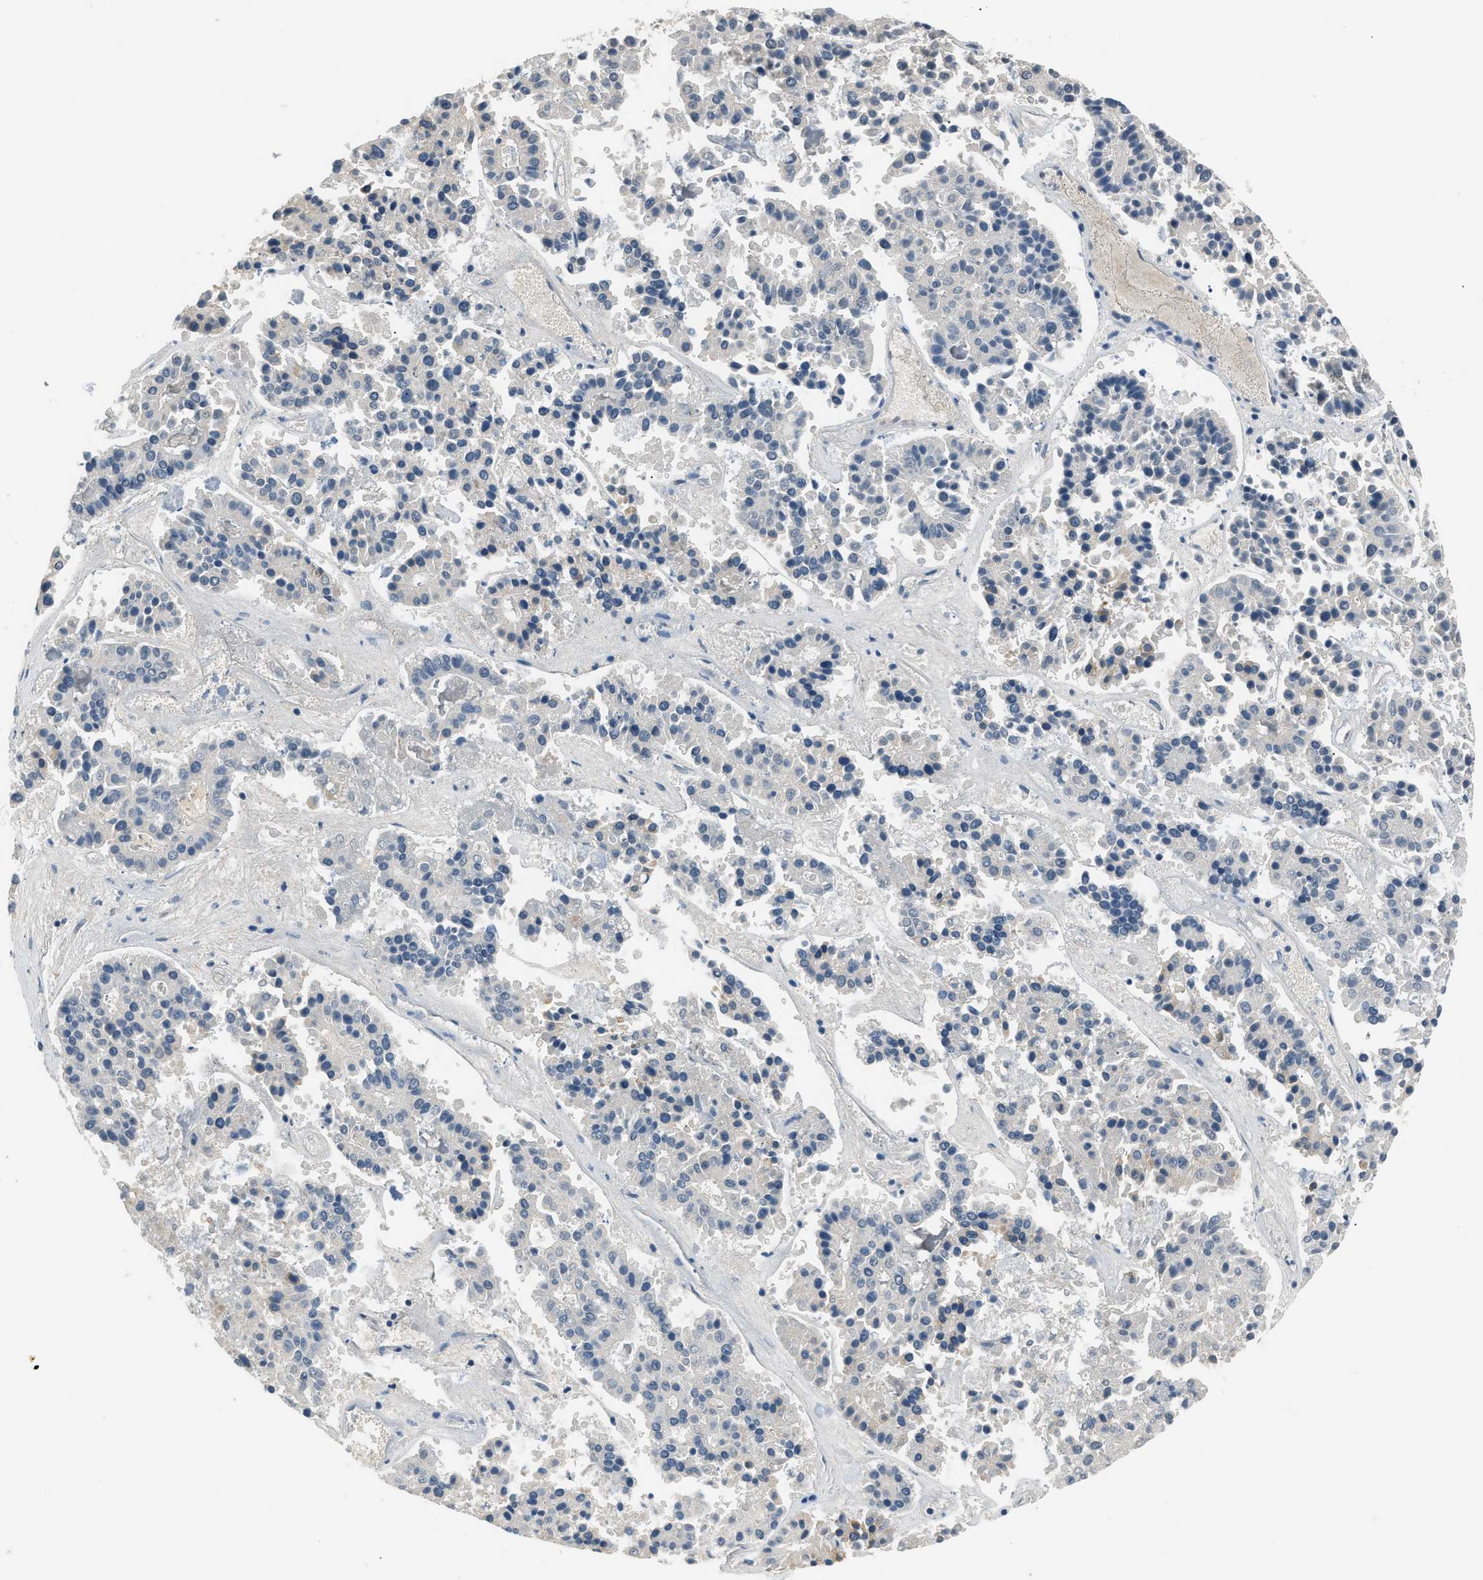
{"staining": {"intensity": "negative", "quantity": "none", "location": "none"}, "tissue": "pancreatic cancer", "cell_type": "Tumor cells", "image_type": "cancer", "snomed": [{"axis": "morphology", "description": "Adenocarcinoma, NOS"}, {"axis": "topography", "description": "Pancreas"}], "caption": "DAB immunohistochemical staining of pancreatic adenocarcinoma demonstrates no significant staining in tumor cells. (DAB immunohistochemistry visualized using brightfield microscopy, high magnification).", "gene": "INHA", "patient": {"sex": "male", "age": 50}}